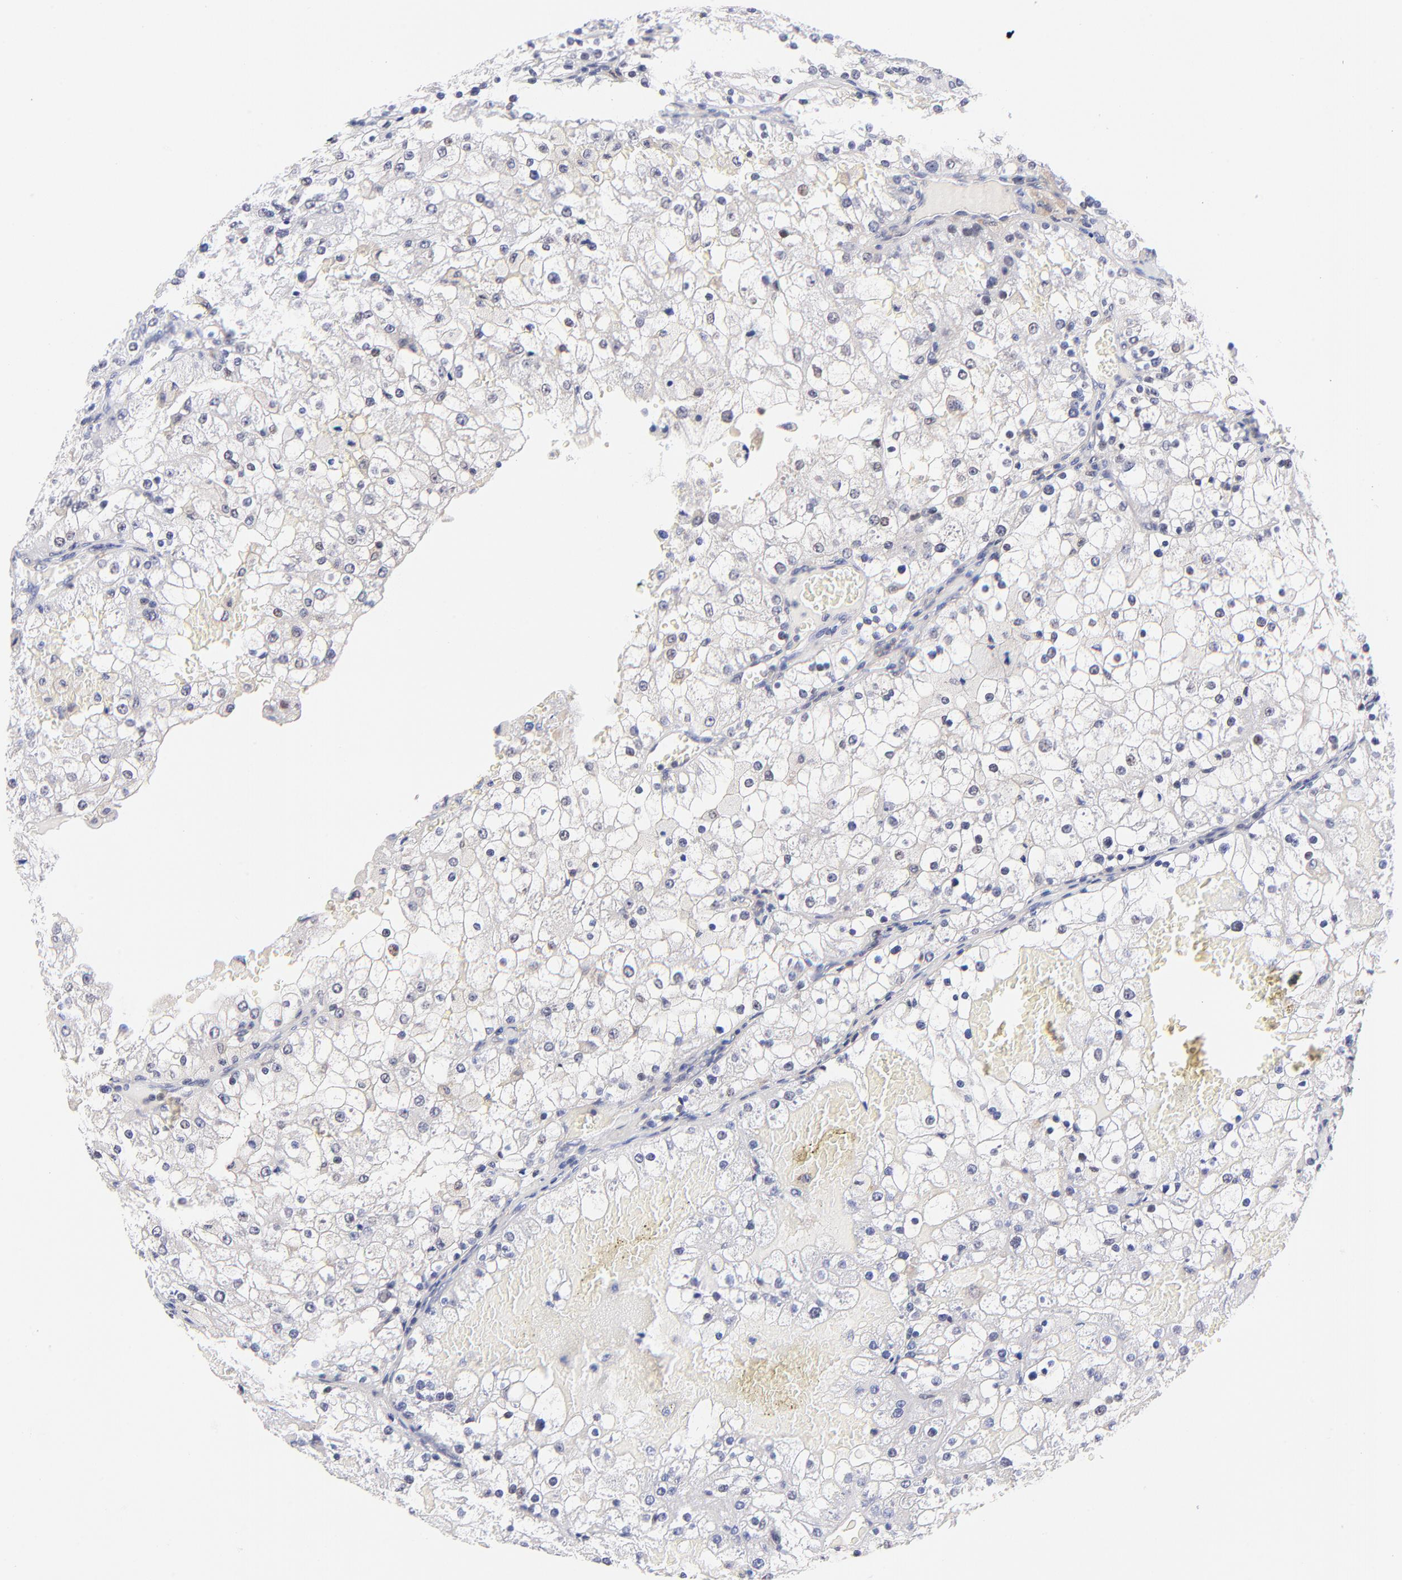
{"staining": {"intensity": "moderate", "quantity": "<25%", "location": "nuclear"}, "tissue": "renal cancer", "cell_type": "Tumor cells", "image_type": "cancer", "snomed": [{"axis": "morphology", "description": "Adenocarcinoma, NOS"}, {"axis": "topography", "description": "Kidney"}], "caption": "This histopathology image demonstrates immunohistochemistry (IHC) staining of human renal adenocarcinoma, with low moderate nuclear positivity in about <25% of tumor cells.", "gene": "ZNF155", "patient": {"sex": "female", "age": 74}}